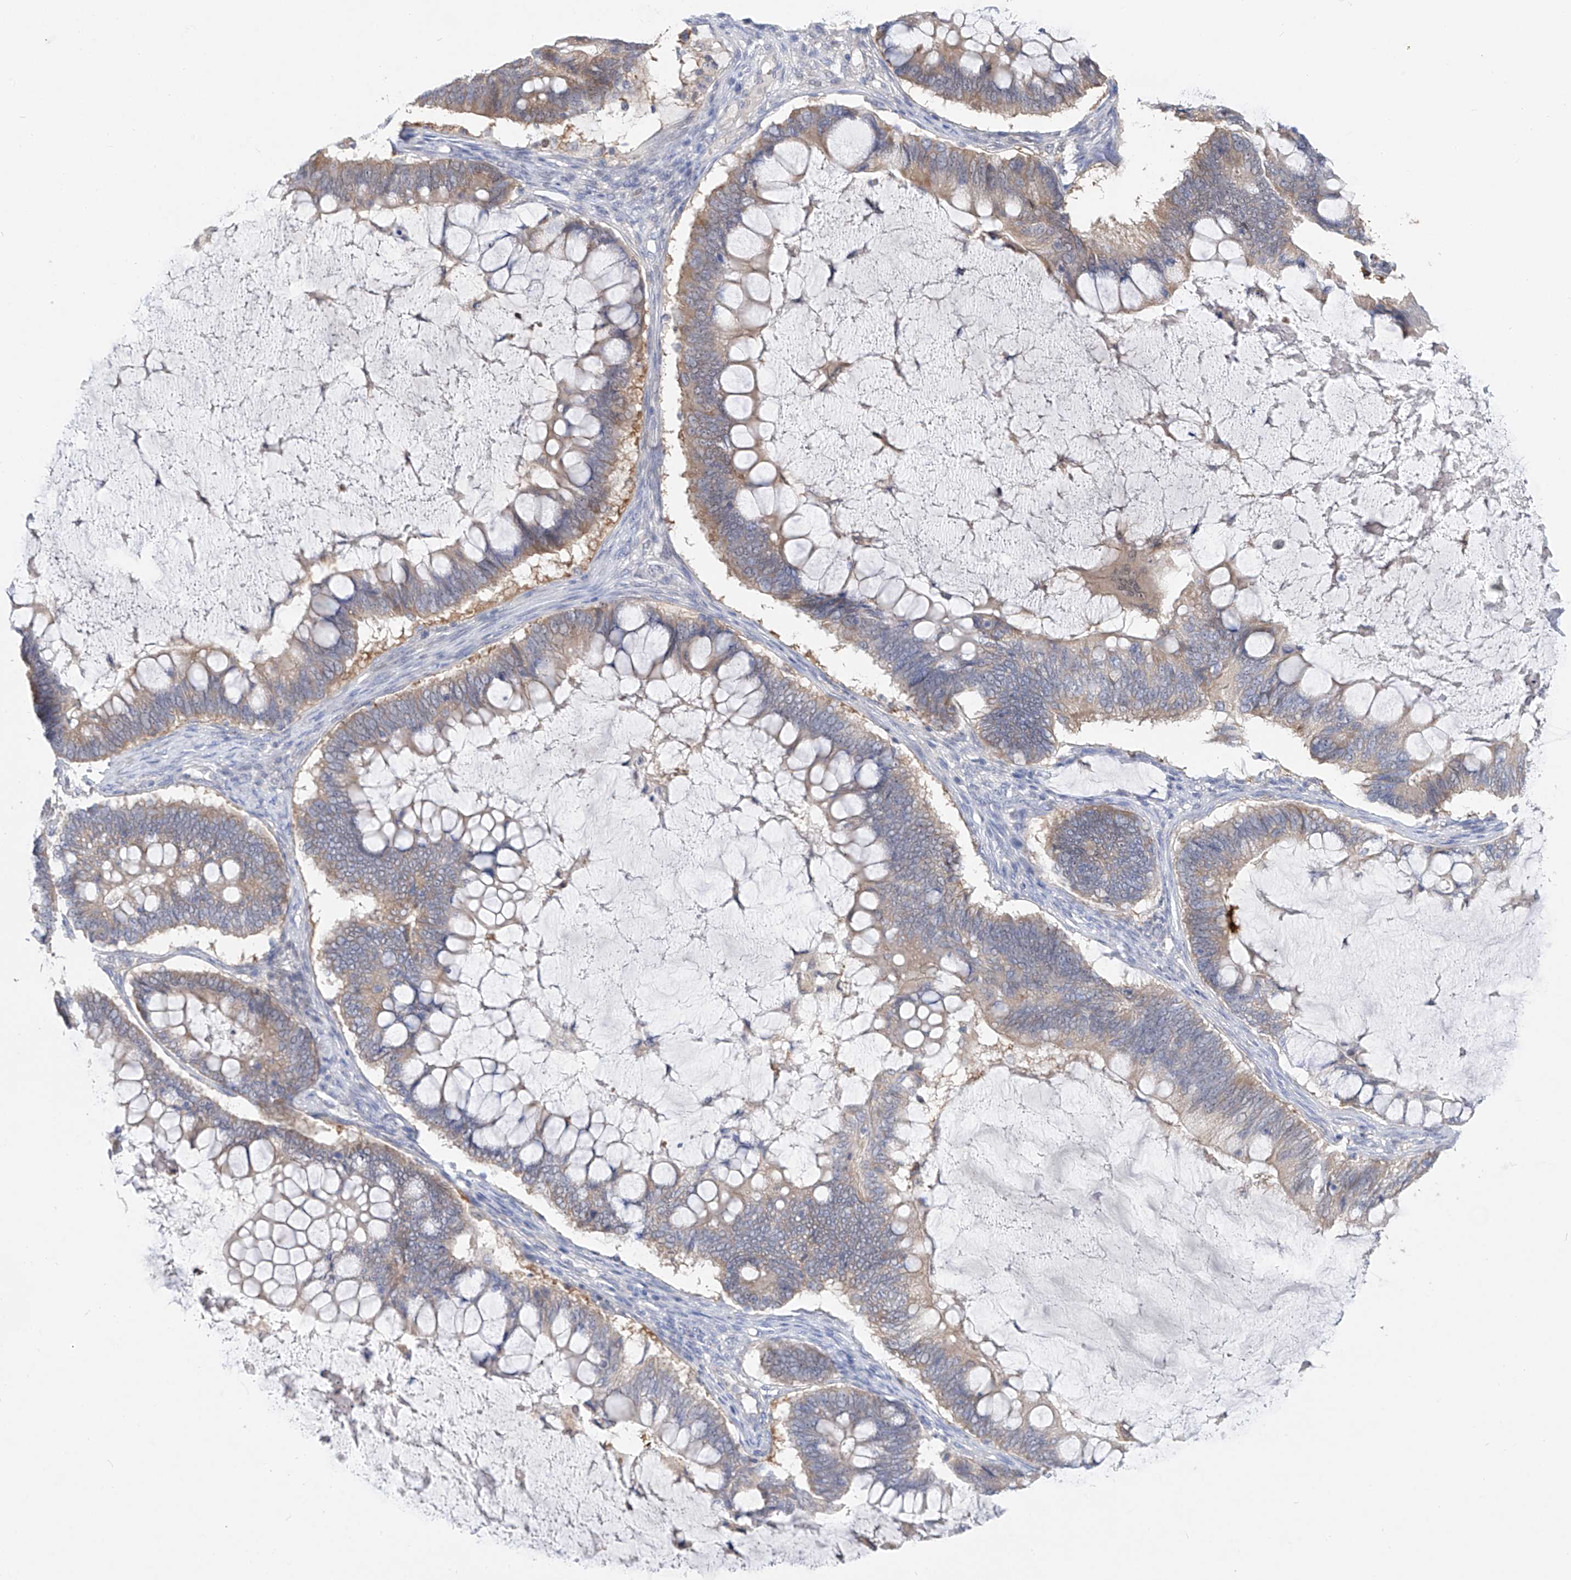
{"staining": {"intensity": "weak", "quantity": ">75%", "location": "cytoplasmic/membranous"}, "tissue": "ovarian cancer", "cell_type": "Tumor cells", "image_type": "cancer", "snomed": [{"axis": "morphology", "description": "Cystadenocarcinoma, mucinous, NOS"}, {"axis": "topography", "description": "Ovary"}], "caption": "A photomicrograph showing weak cytoplasmic/membranous expression in approximately >75% of tumor cells in ovarian cancer (mucinous cystadenocarcinoma), as visualized by brown immunohistochemical staining.", "gene": "UFL1", "patient": {"sex": "female", "age": 61}}